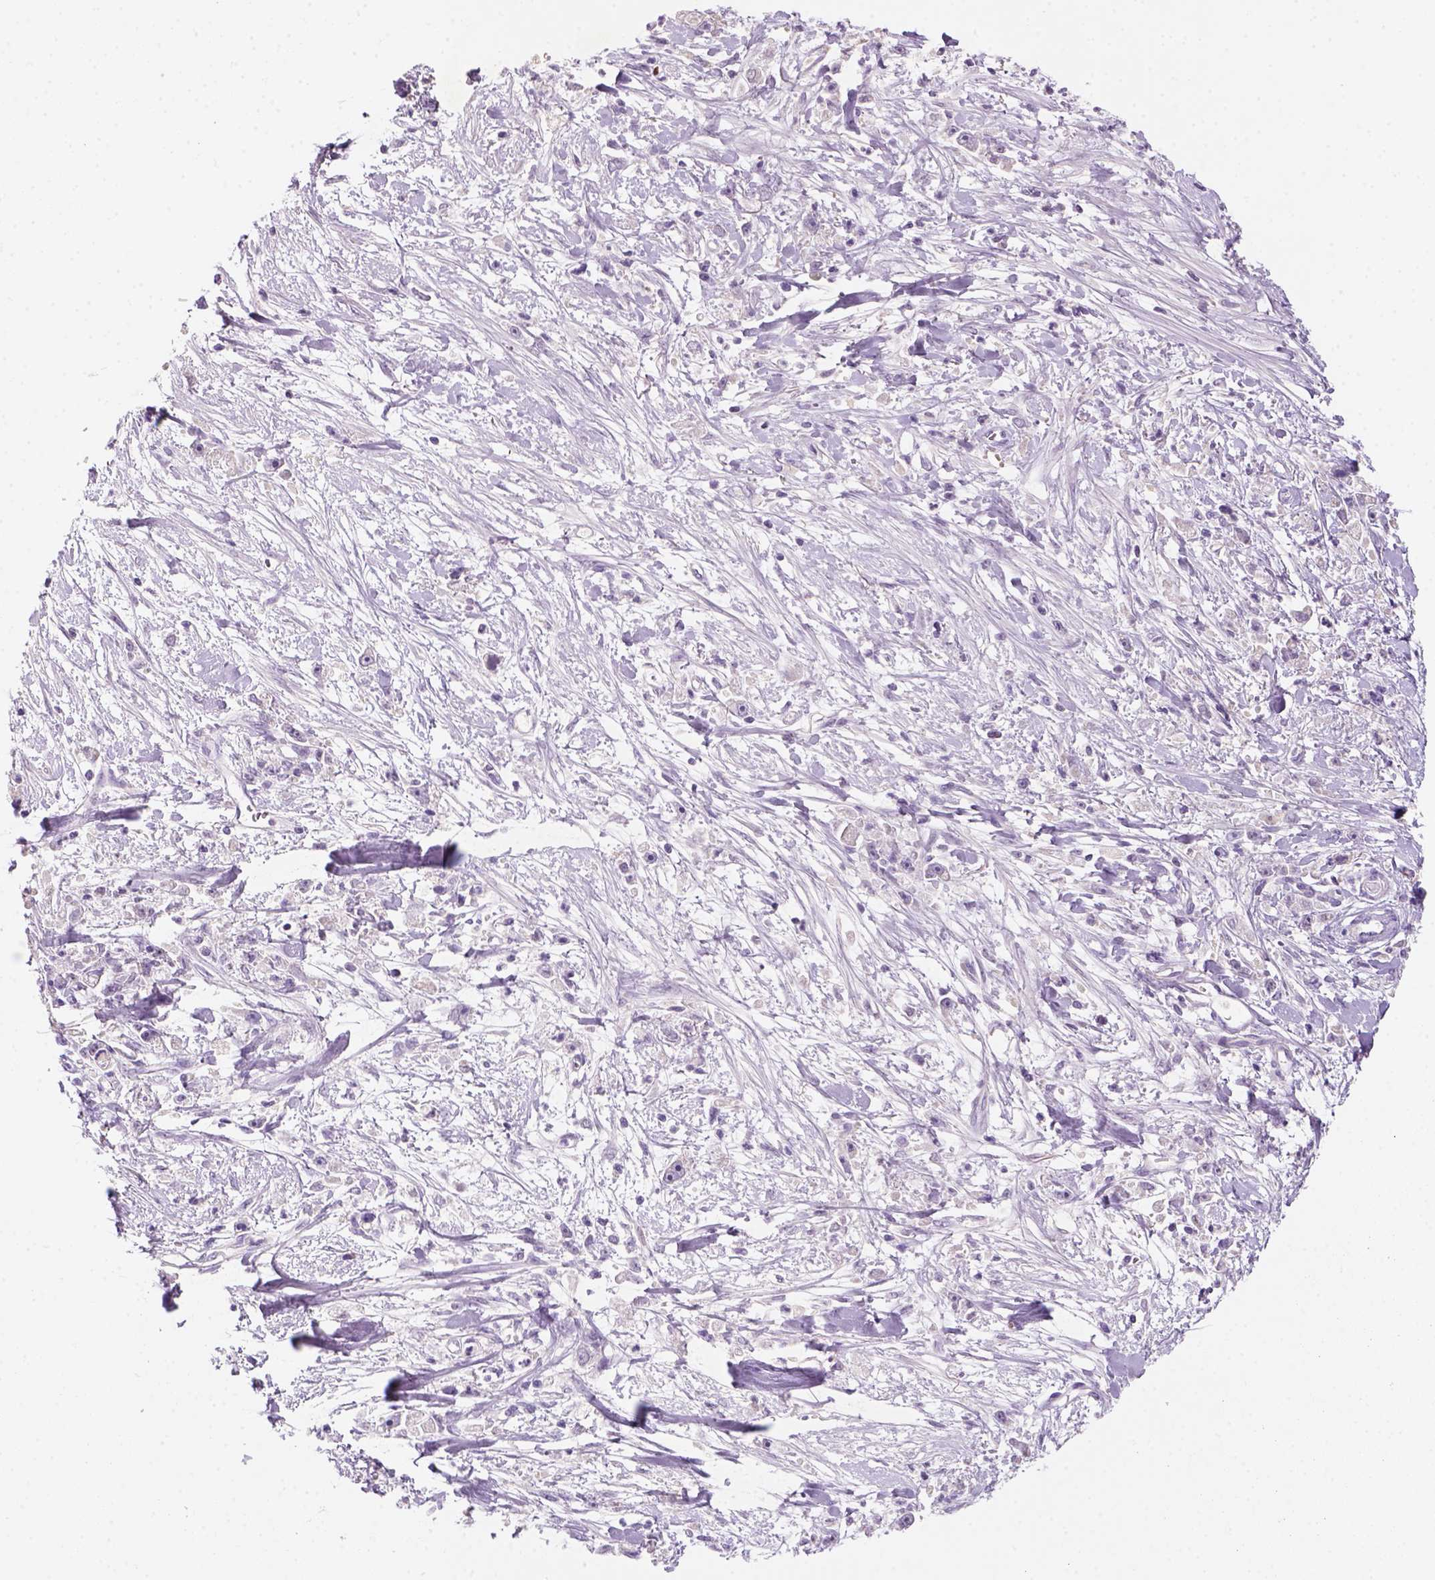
{"staining": {"intensity": "negative", "quantity": "none", "location": "none"}, "tissue": "stomach cancer", "cell_type": "Tumor cells", "image_type": "cancer", "snomed": [{"axis": "morphology", "description": "Adenocarcinoma, NOS"}, {"axis": "topography", "description": "Stomach"}], "caption": "Immunohistochemical staining of human stomach adenocarcinoma reveals no significant expression in tumor cells.", "gene": "ZMAT4", "patient": {"sex": "female", "age": 59}}